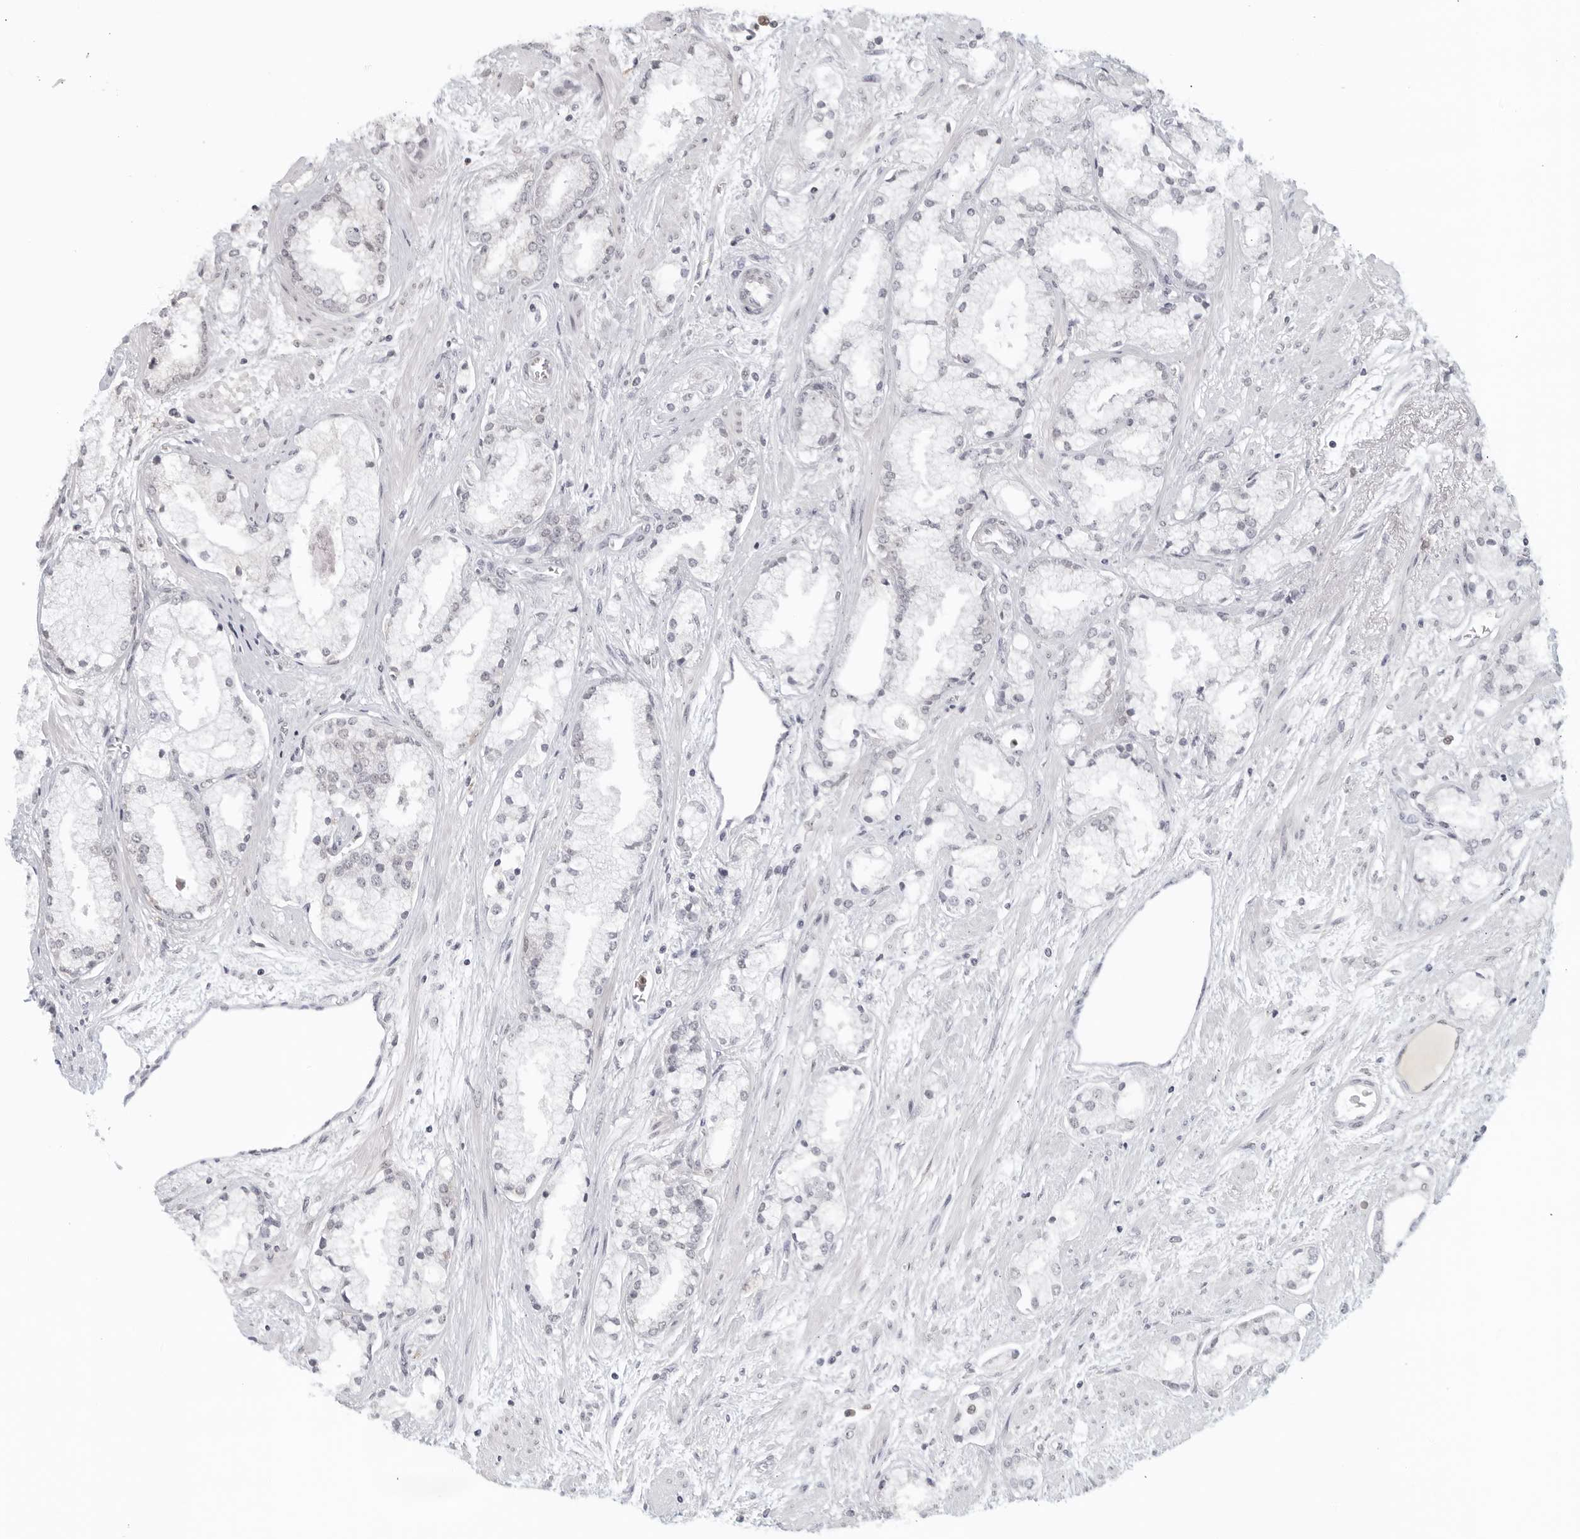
{"staining": {"intensity": "weak", "quantity": "<25%", "location": "nuclear"}, "tissue": "prostate cancer", "cell_type": "Tumor cells", "image_type": "cancer", "snomed": [{"axis": "morphology", "description": "Adenocarcinoma, High grade"}, {"axis": "topography", "description": "Prostate"}], "caption": "High-grade adenocarcinoma (prostate) stained for a protein using immunohistochemistry displays no positivity tumor cells.", "gene": "RAB11FIP3", "patient": {"sex": "male", "age": 50}}